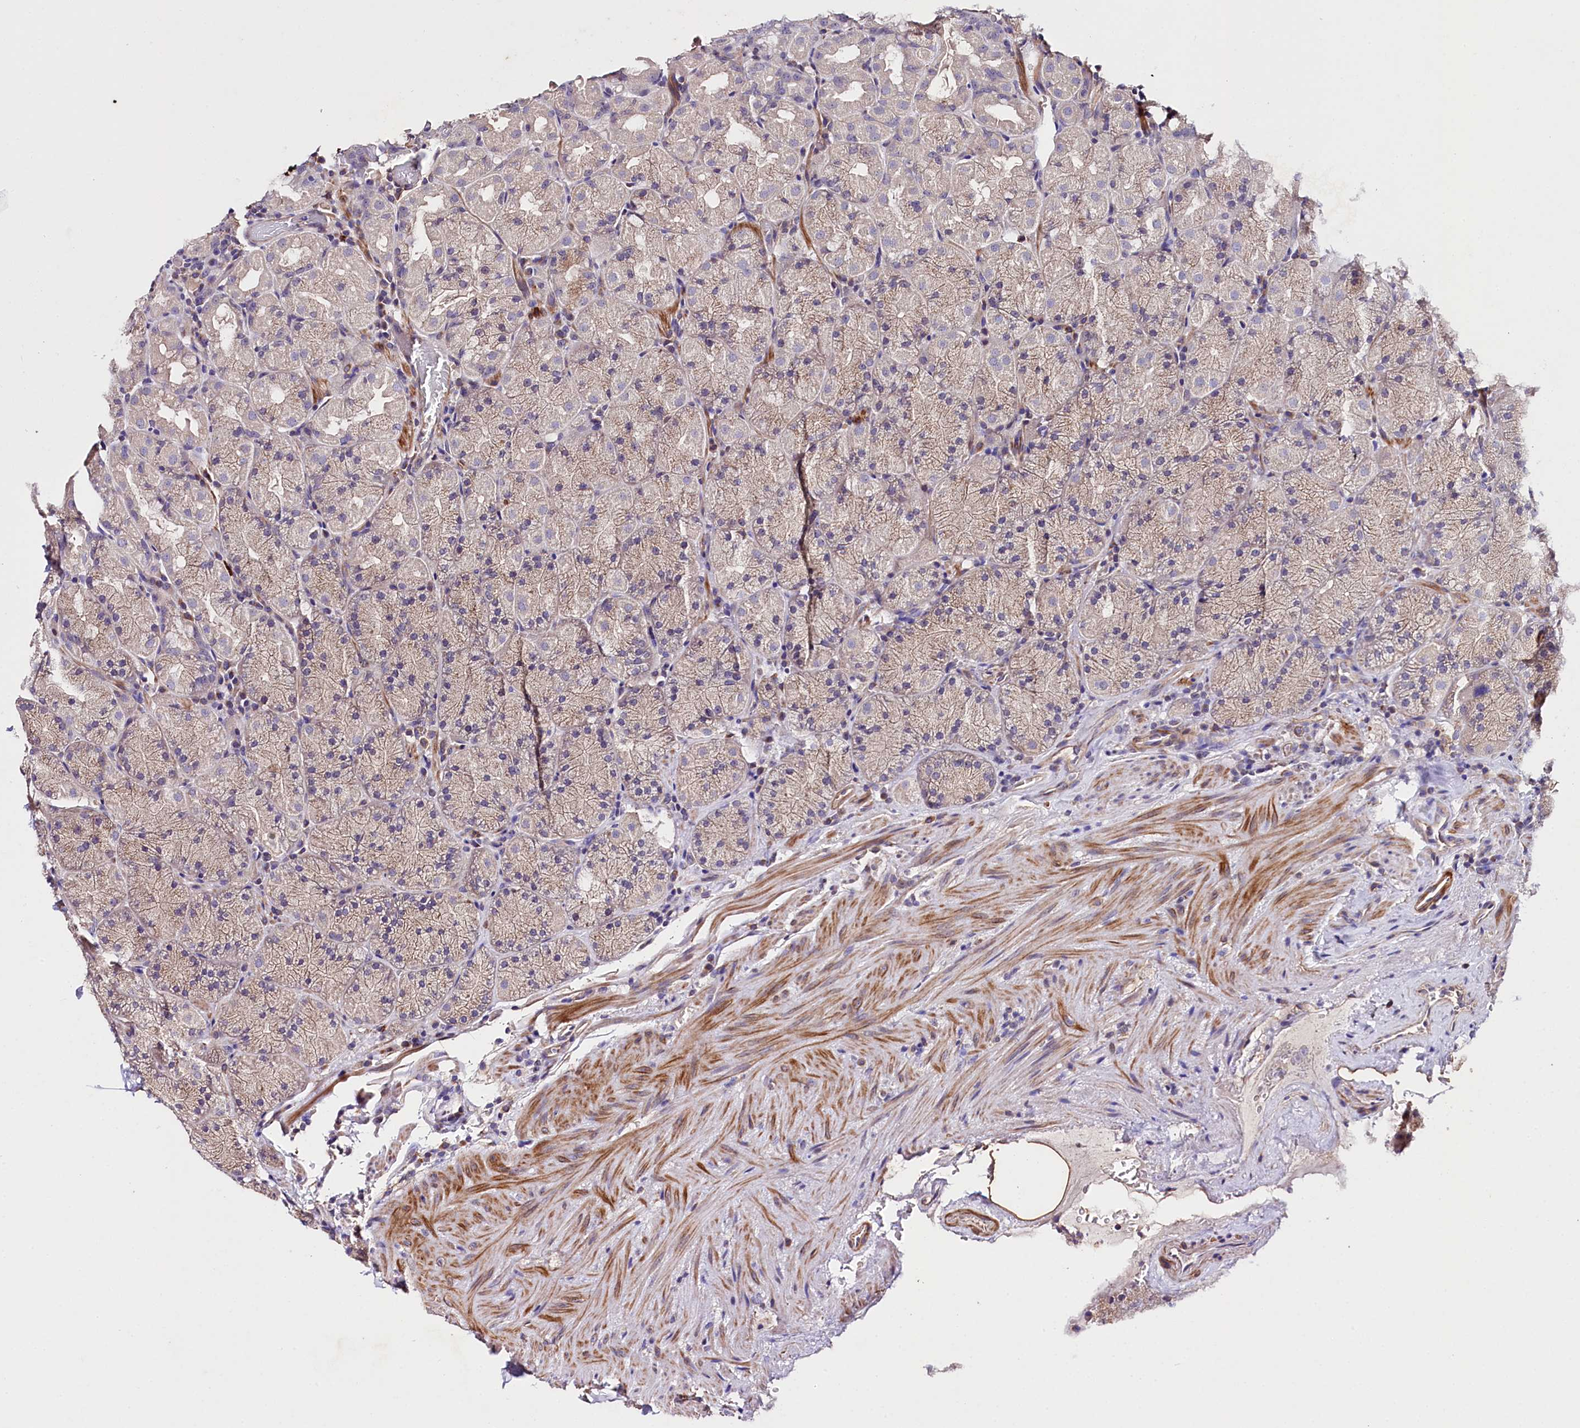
{"staining": {"intensity": "moderate", "quantity": "<25%", "location": "cytoplasmic/membranous"}, "tissue": "stomach", "cell_type": "Glandular cells", "image_type": "normal", "snomed": [{"axis": "morphology", "description": "Normal tissue, NOS"}, {"axis": "topography", "description": "Stomach, upper"}, {"axis": "topography", "description": "Stomach, lower"}], "caption": "This histopathology image displays benign stomach stained with immunohistochemistry to label a protein in brown. The cytoplasmic/membranous of glandular cells show moderate positivity for the protein. Nuclei are counter-stained blue.", "gene": "SLC7A1", "patient": {"sex": "male", "age": 80}}